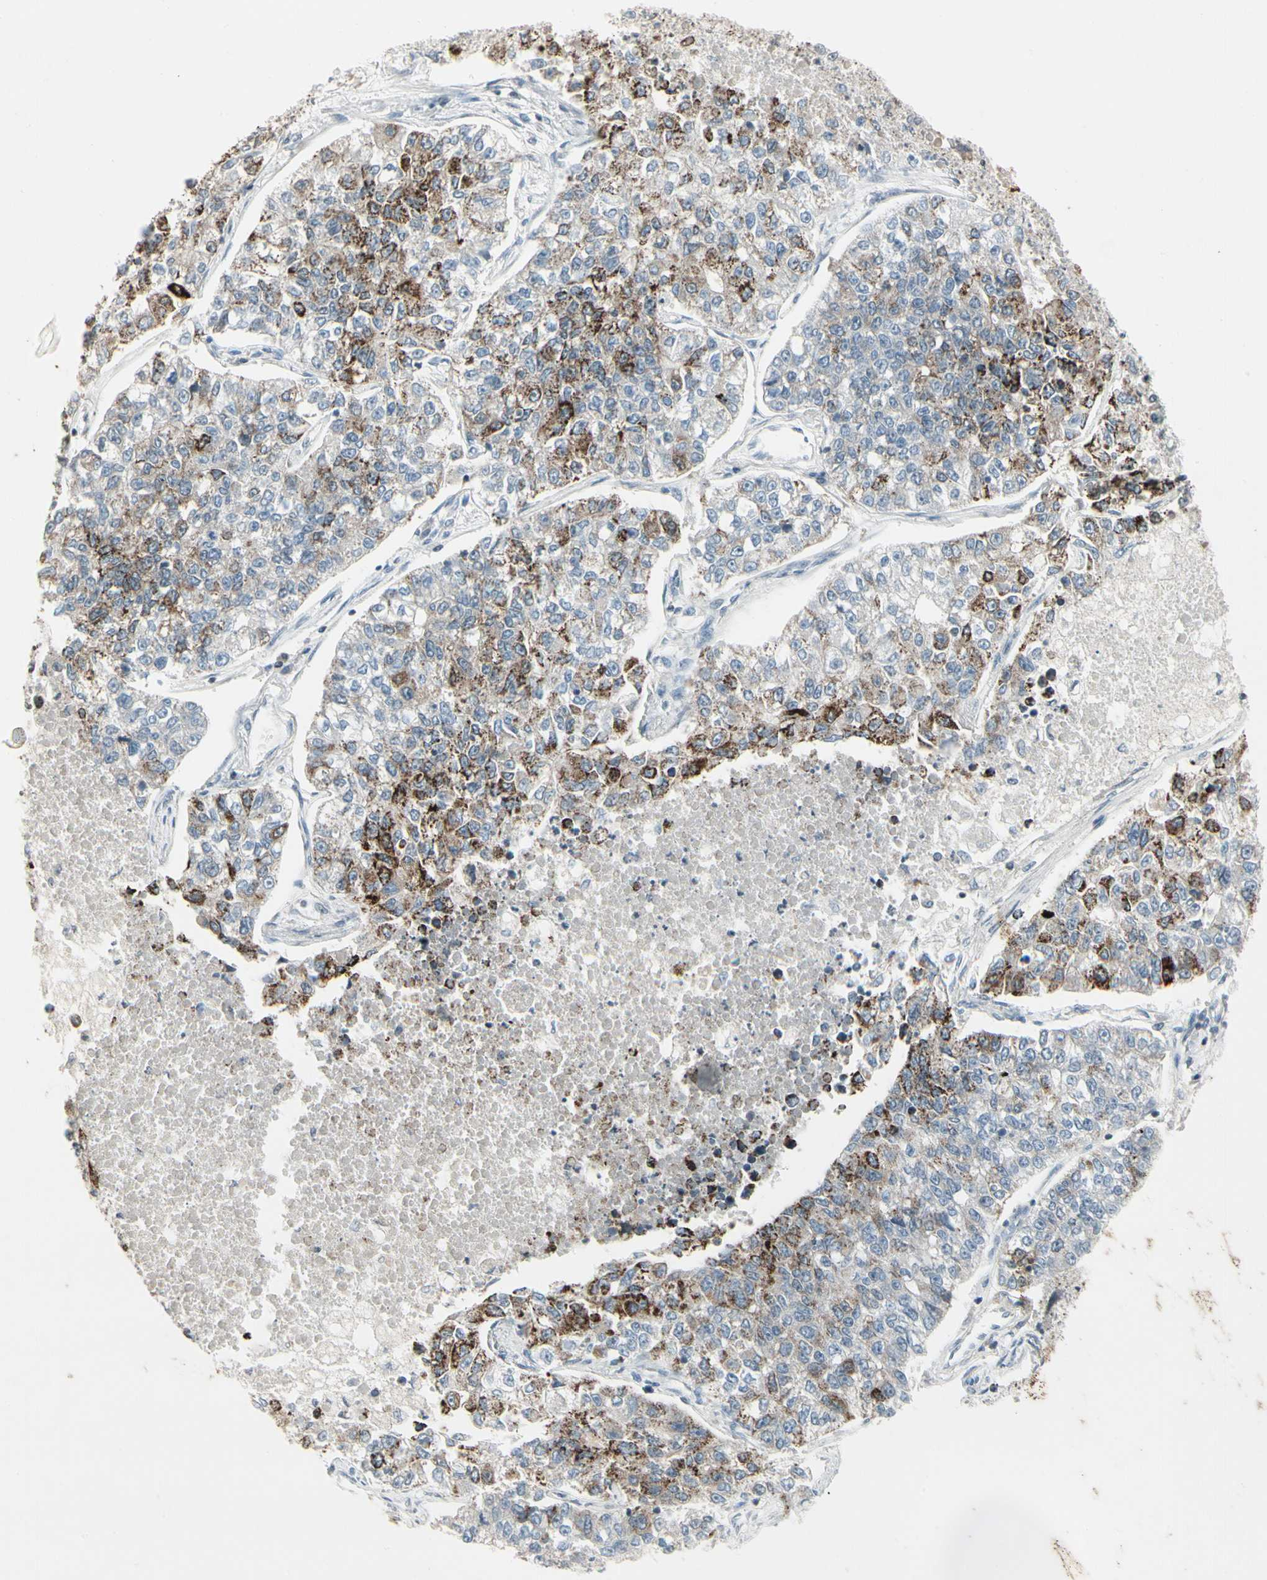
{"staining": {"intensity": "strong", "quantity": "25%-75%", "location": "cytoplasmic/membranous"}, "tissue": "lung cancer", "cell_type": "Tumor cells", "image_type": "cancer", "snomed": [{"axis": "morphology", "description": "Adenocarcinoma, NOS"}, {"axis": "topography", "description": "Lung"}], "caption": "Tumor cells demonstrate strong cytoplasmic/membranous expression in about 25%-75% of cells in lung cancer. The staining was performed using DAB to visualize the protein expression in brown, while the nuclei were stained in blue with hematoxylin (Magnification: 20x).", "gene": "ARG2", "patient": {"sex": "male", "age": 49}}